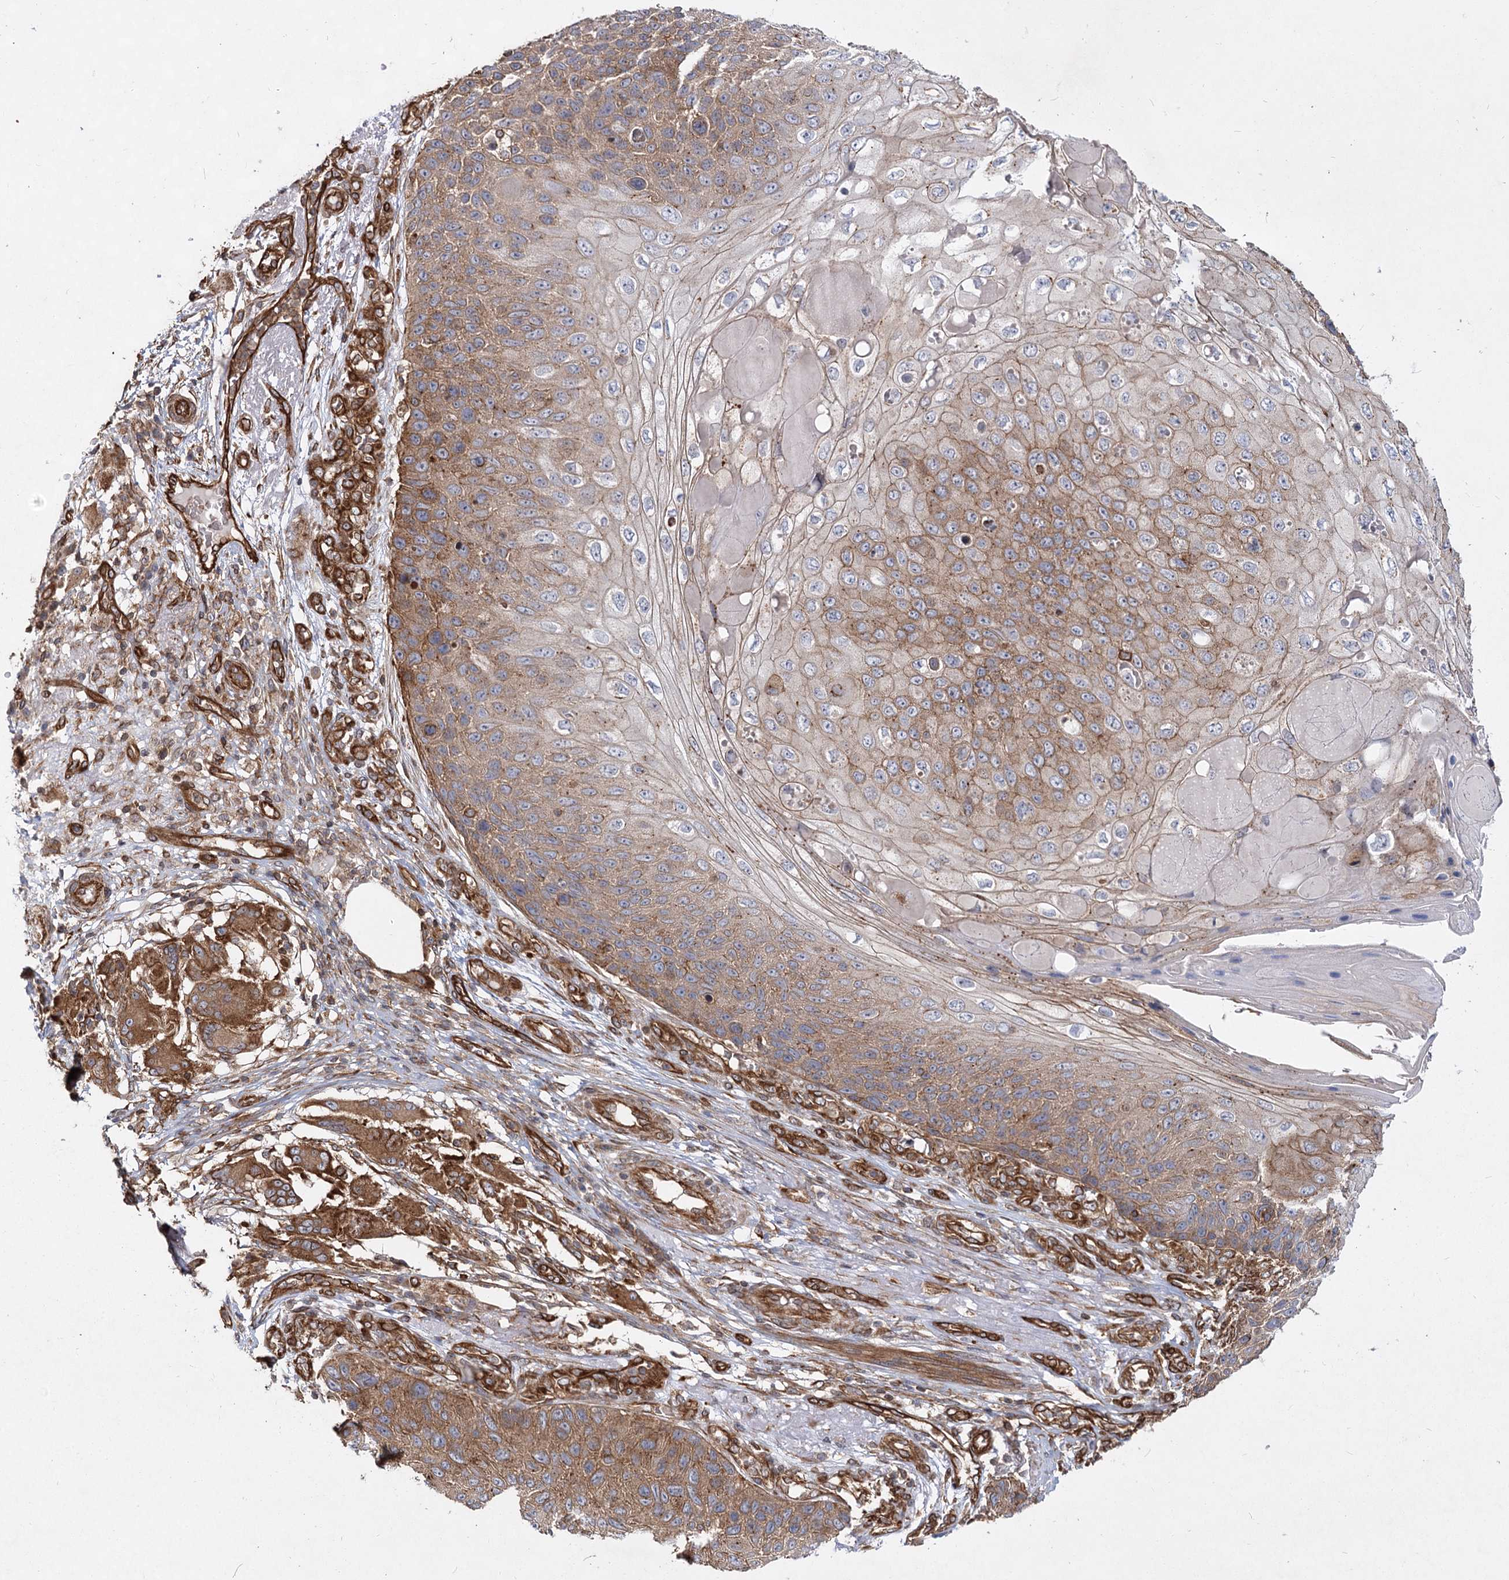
{"staining": {"intensity": "moderate", "quantity": ">75%", "location": "cytoplasmic/membranous"}, "tissue": "skin cancer", "cell_type": "Tumor cells", "image_type": "cancer", "snomed": [{"axis": "morphology", "description": "Squamous cell carcinoma, NOS"}, {"axis": "topography", "description": "Skin"}], "caption": "Brown immunohistochemical staining in squamous cell carcinoma (skin) demonstrates moderate cytoplasmic/membranous expression in about >75% of tumor cells.", "gene": "IQSEC1", "patient": {"sex": "female", "age": 88}}